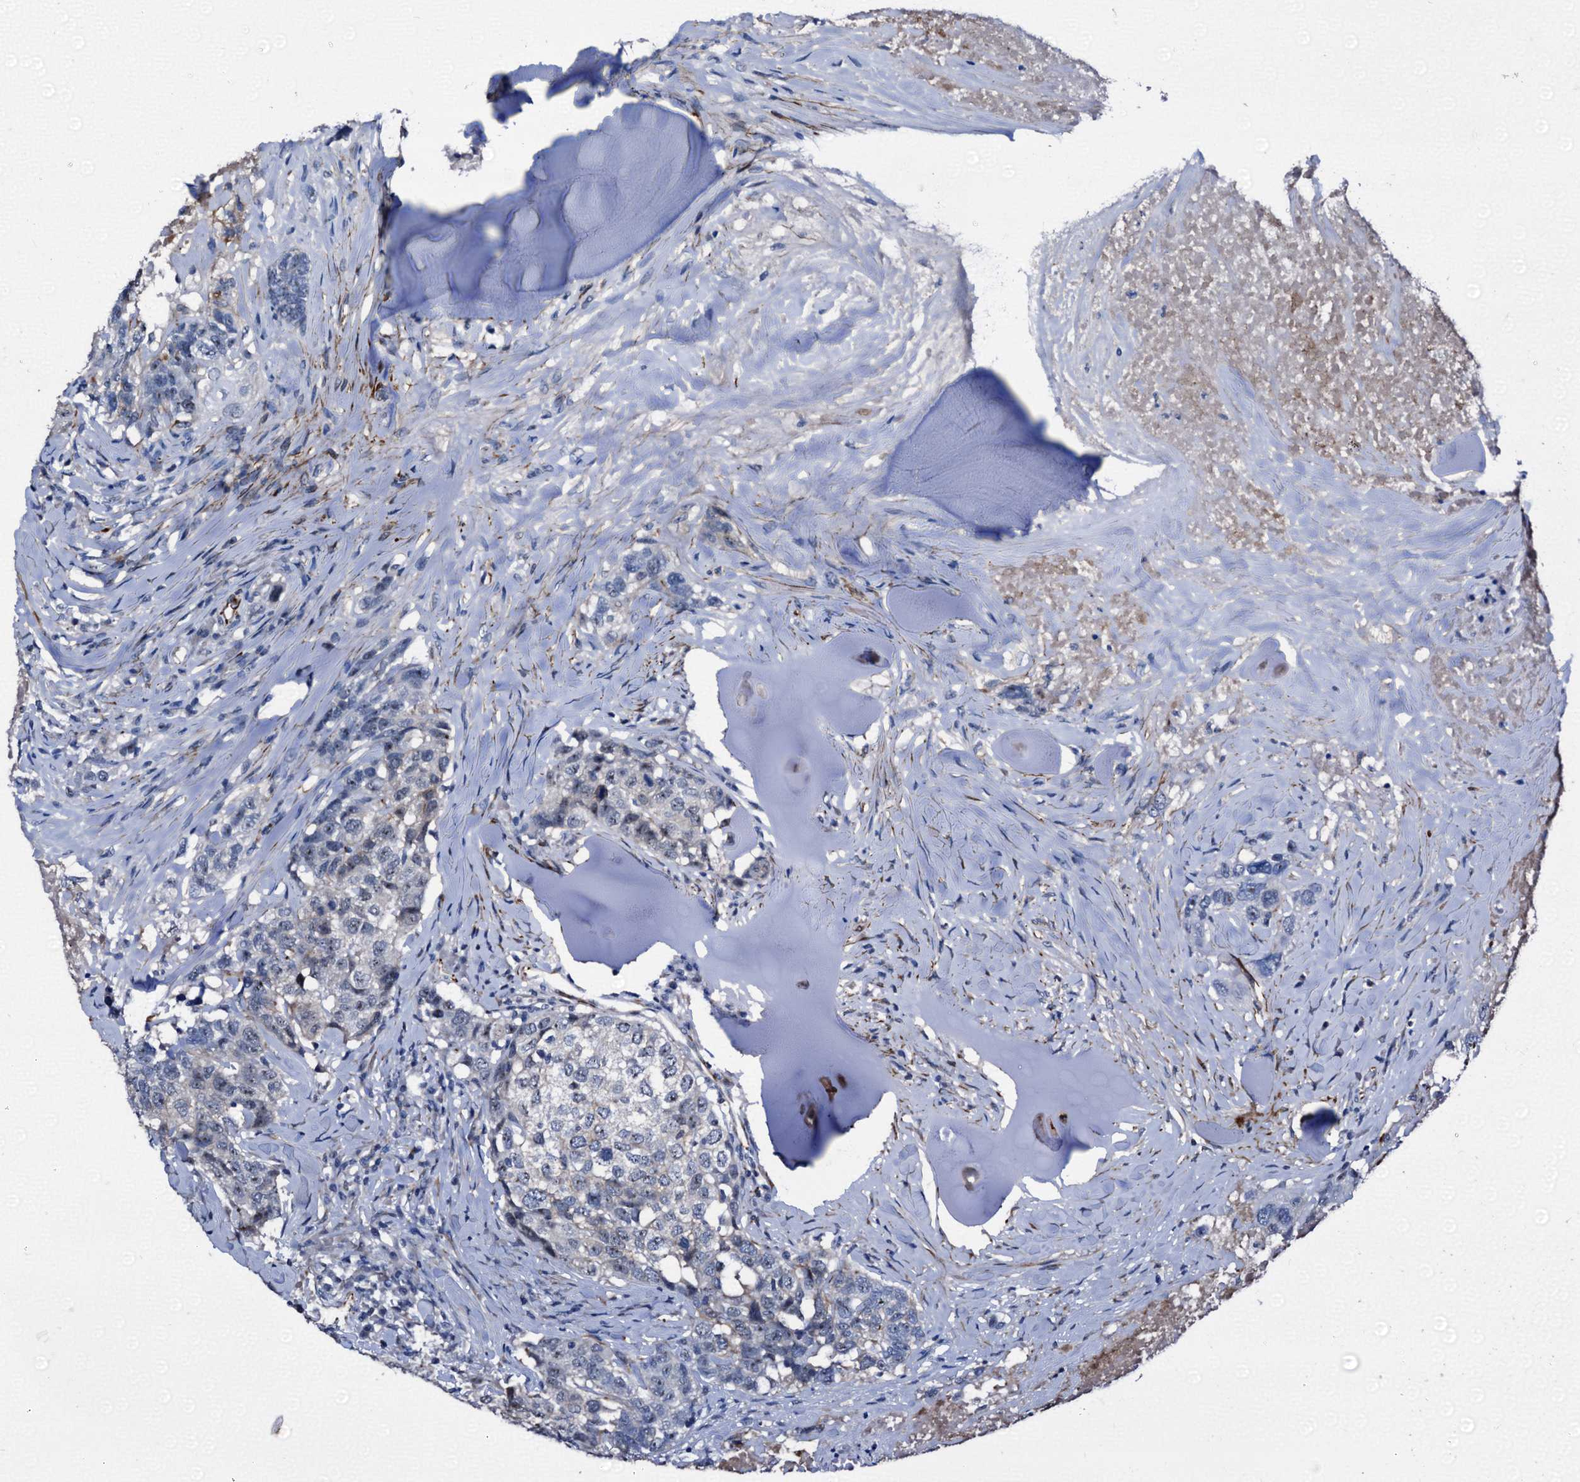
{"staining": {"intensity": "weak", "quantity": "<25%", "location": "nuclear"}, "tissue": "head and neck cancer", "cell_type": "Tumor cells", "image_type": "cancer", "snomed": [{"axis": "morphology", "description": "Squamous cell carcinoma, NOS"}, {"axis": "topography", "description": "Head-Neck"}], "caption": "Photomicrograph shows no significant protein expression in tumor cells of squamous cell carcinoma (head and neck). (Immunohistochemistry (ihc), brightfield microscopy, high magnification).", "gene": "EMG1", "patient": {"sex": "male", "age": 66}}